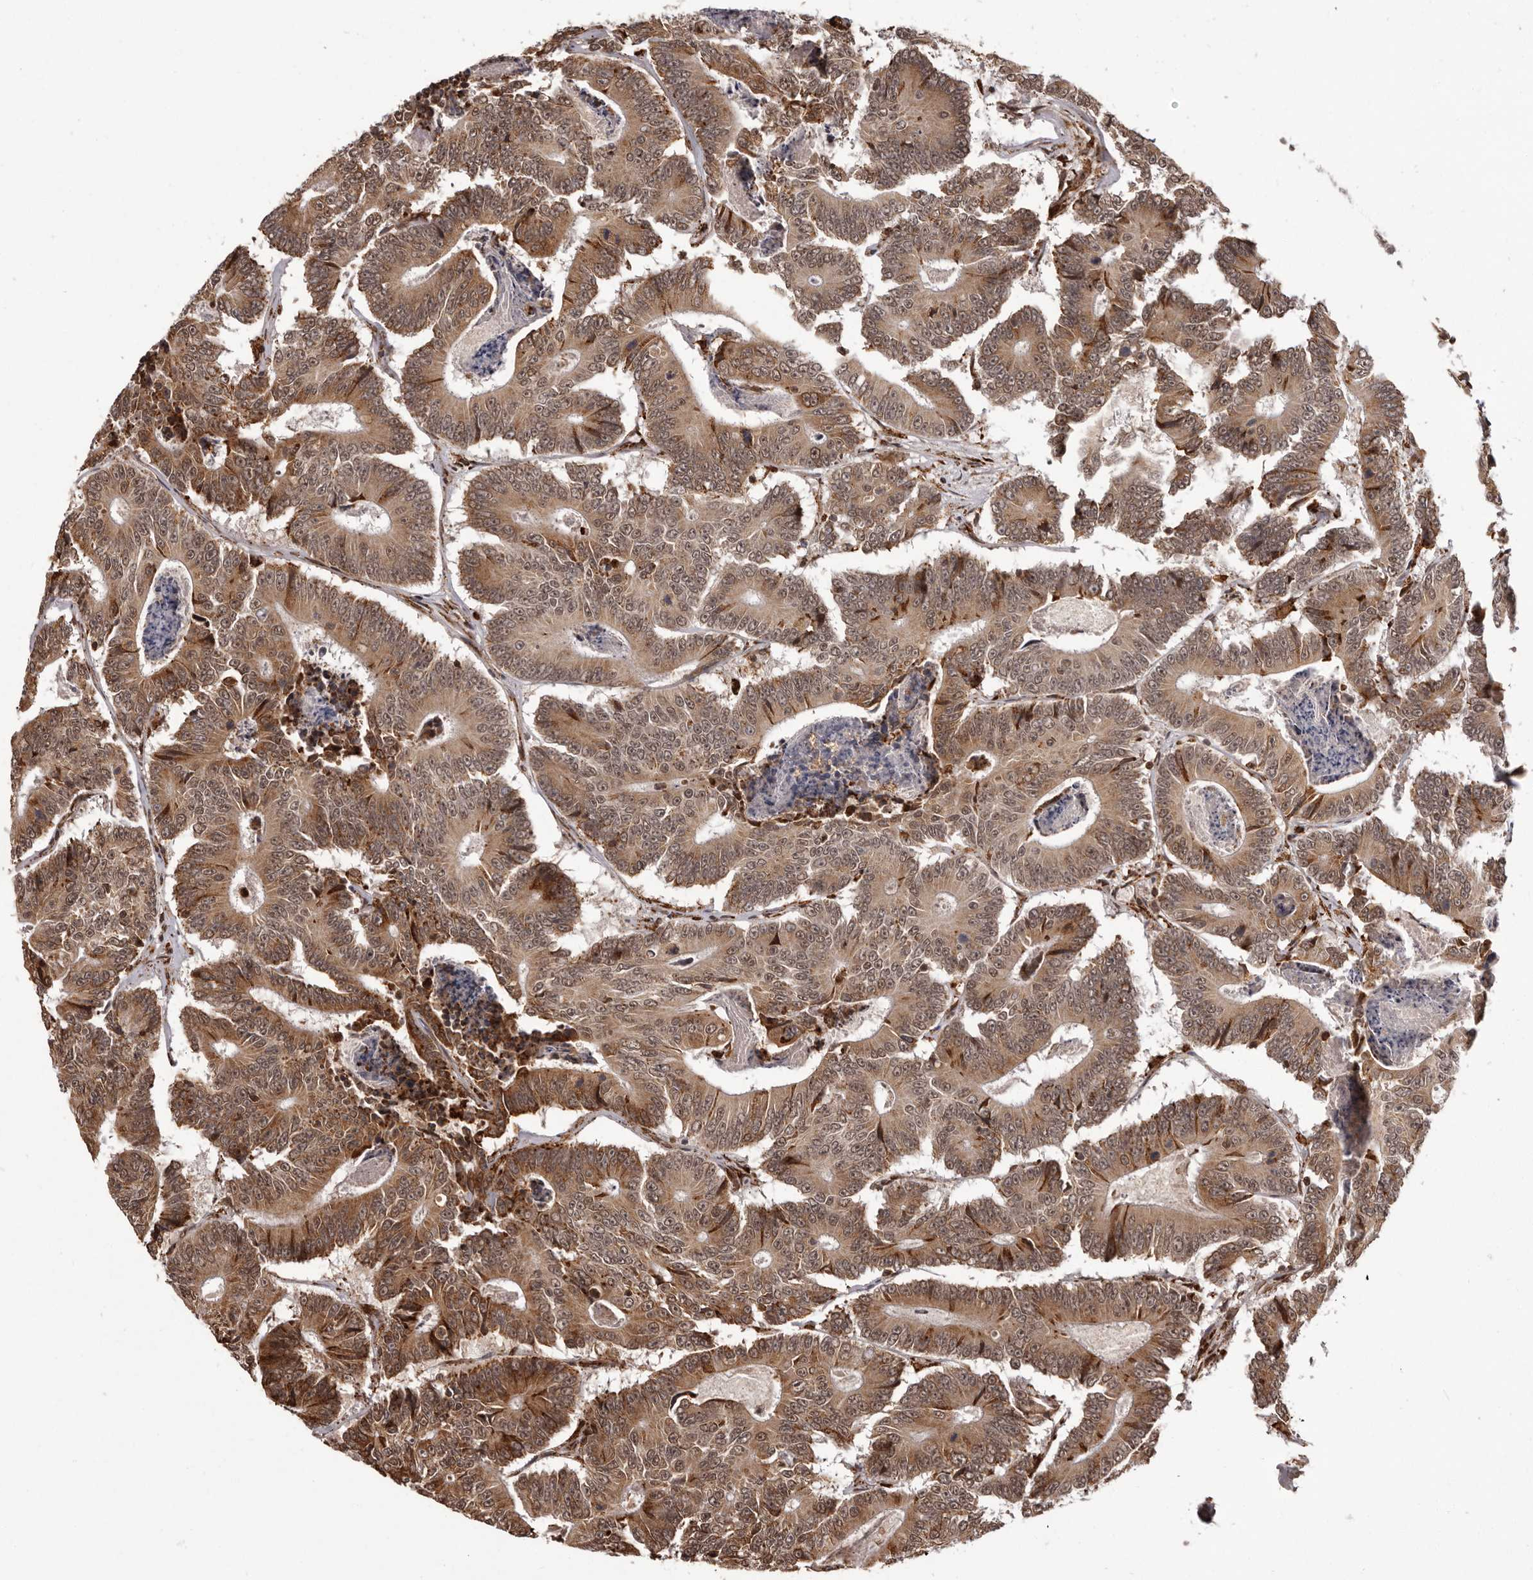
{"staining": {"intensity": "moderate", "quantity": ">75%", "location": "cytoplasmic/membranous,nuclear"}, "tissue": "colorectal cancer", "cell_type": "Tumor cells", "image_type": "cancer", "snomed": [{"axis": "morphology", "description": "Adenocarcinoma, NOS"}, {"axis": "topography", "description": "Colon"}], "caption": "DAB immunohistochemical staining of colorectal cancer (adenocarcinoma) demonstrates moderate cytoplasmic/membranous and nuclear protein staining in about >75% of tumor cells.", "gene": "IL32", "patient": {"sex": "male", "age": 83}}